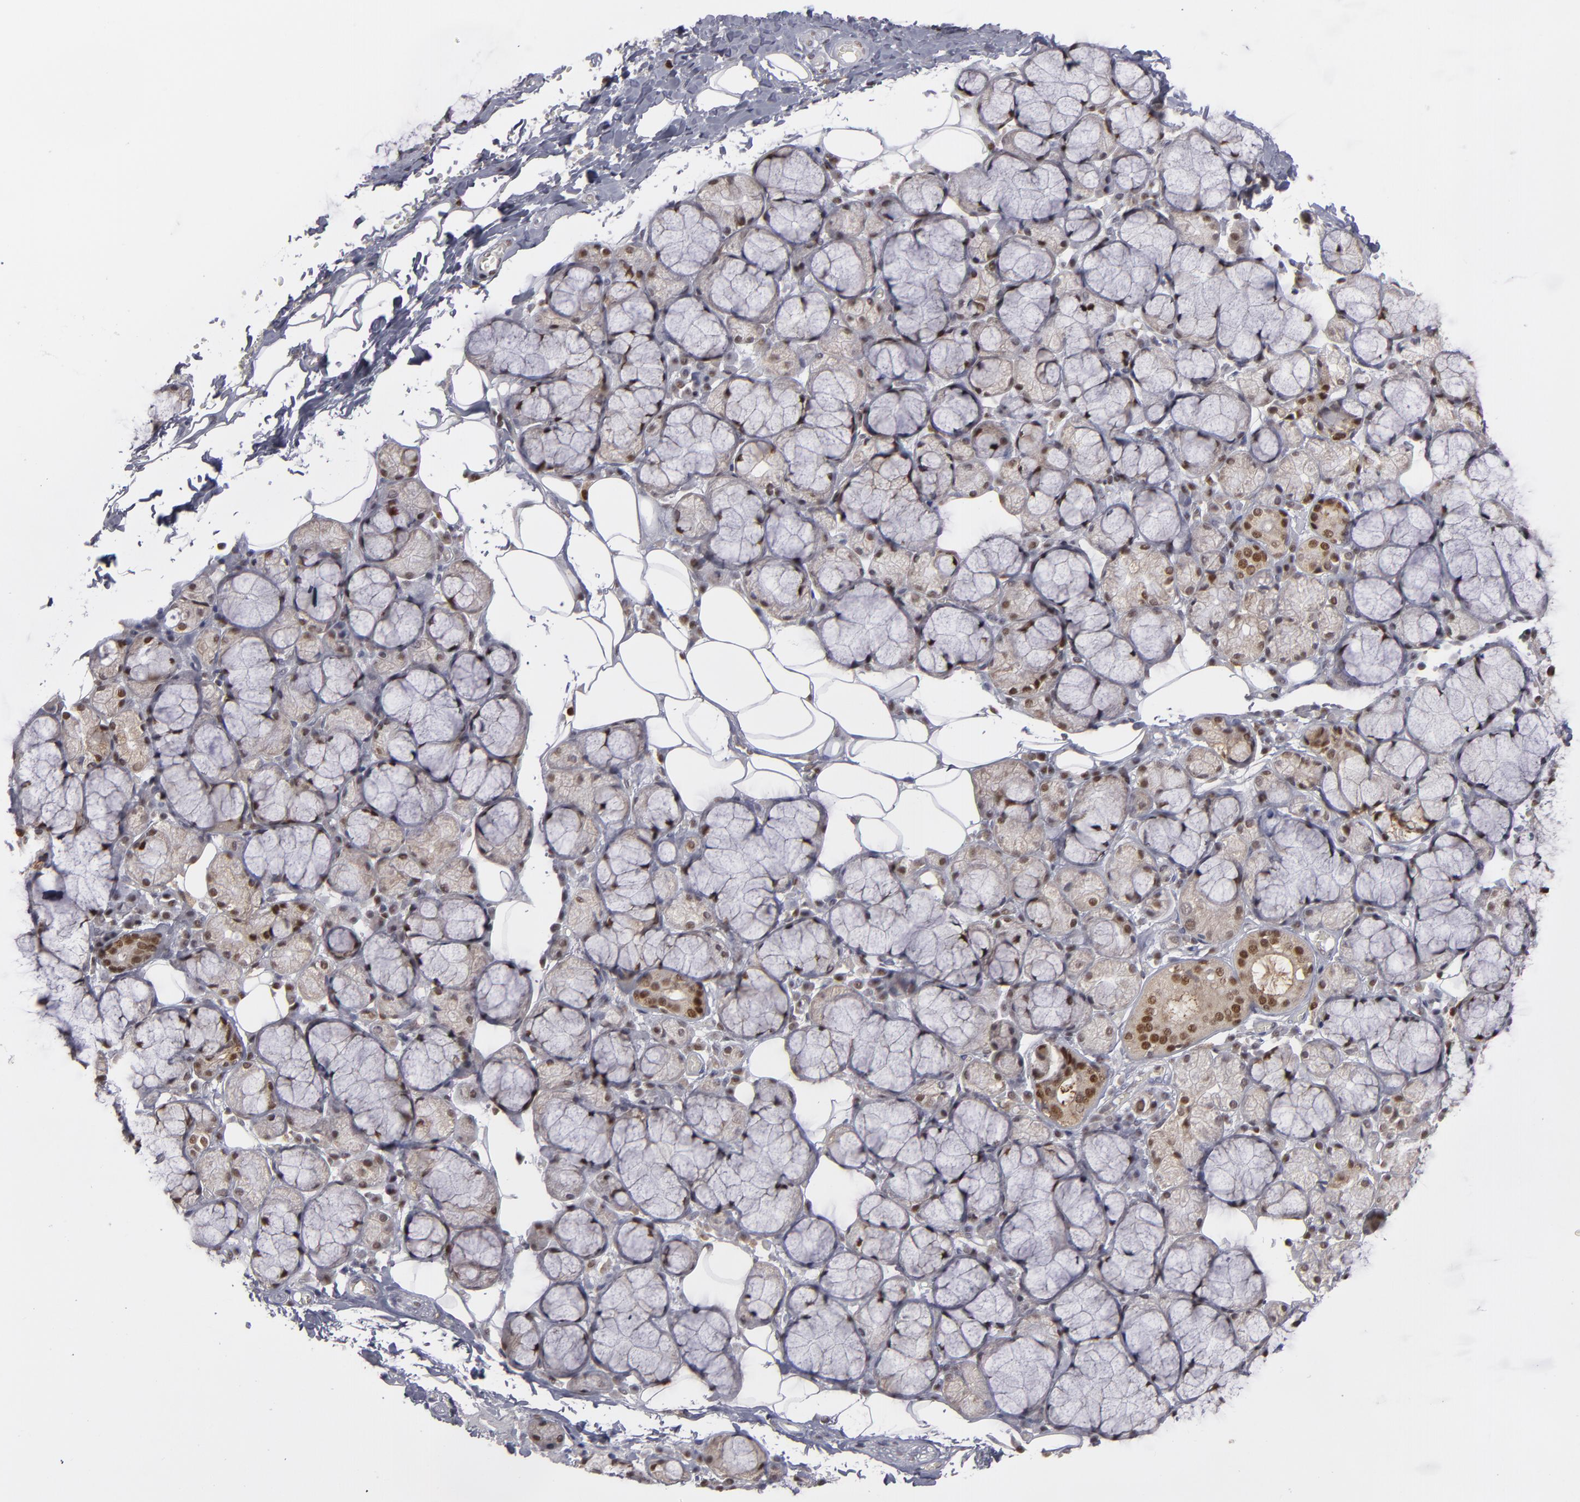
{"staining": {"intensity": "moderate", "quantity": "25%-75%", "location": "cytoplasmic/membranous,nuclear"}, "tissue": "salivary gland", "cell_type": "Glandular cells", "image_type": "normal", "snomed": [{"axis": "morphology", "description": "Normal tissue, NOS"}, {"axis": "topography", "description": "Skeletal muscle"}, {"axis": "topography", "description": "Oral tissue"}, {"axis": "topography", "description": "Salivary gland"}, {"axis": "topography", "description": "Peripheral nerve tissue"}], "caption": "Immunohistochemistry (DAB) staining of normal human salivary gland shows moderate cytoplasmic/membranous,nuclear protein expression in about 25%-75% of glandular cells. The staining was performed using DAB to visualize the protein expression in brown, while the nuclei were stained in blue with hematoxylin (Magnification: 20x).", "gene": "GSR", "patient": {"sex": "male", "age": 54}}